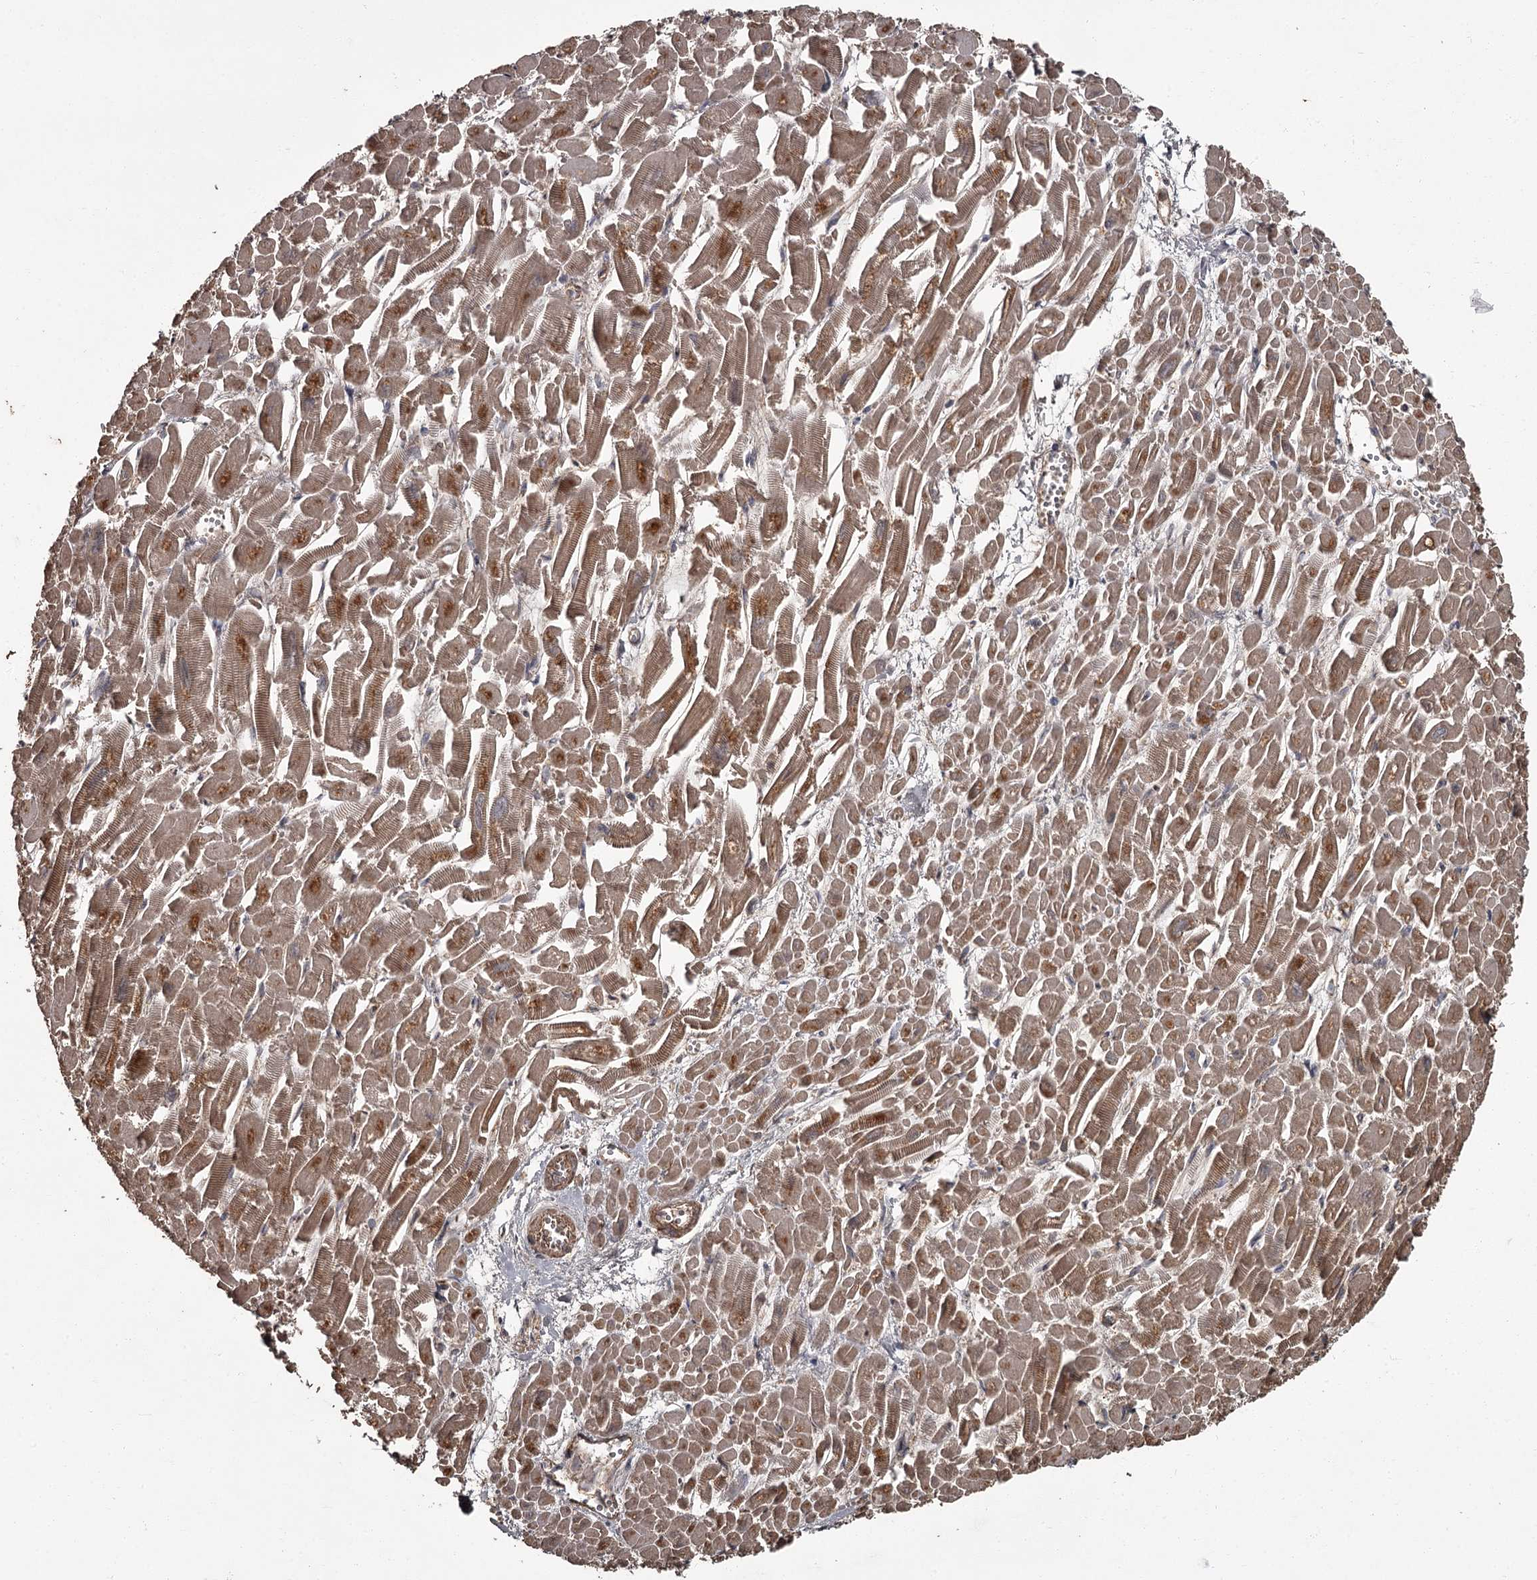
{"staining": {"intensity": "strong", "quantity": ">75%", "location": "cytoplasmic/membranous"}, "tissue": "heart muscle", "cell_type": "Cardiomyocytes", "image_type": "normal", "snomed": [{"axis": "morphology", "description": "Normal tissue, NOS"}, {"axis": "topography", "description": "Heart"}], "caption": "Benign heart muscle reveals strong cytoplasmic/membranous expression in about >75% of cardiomyocytes, visualized by immunohistochemistry.", "gene": "THAP9", "patient": {"sex": "male", "age": 54}}